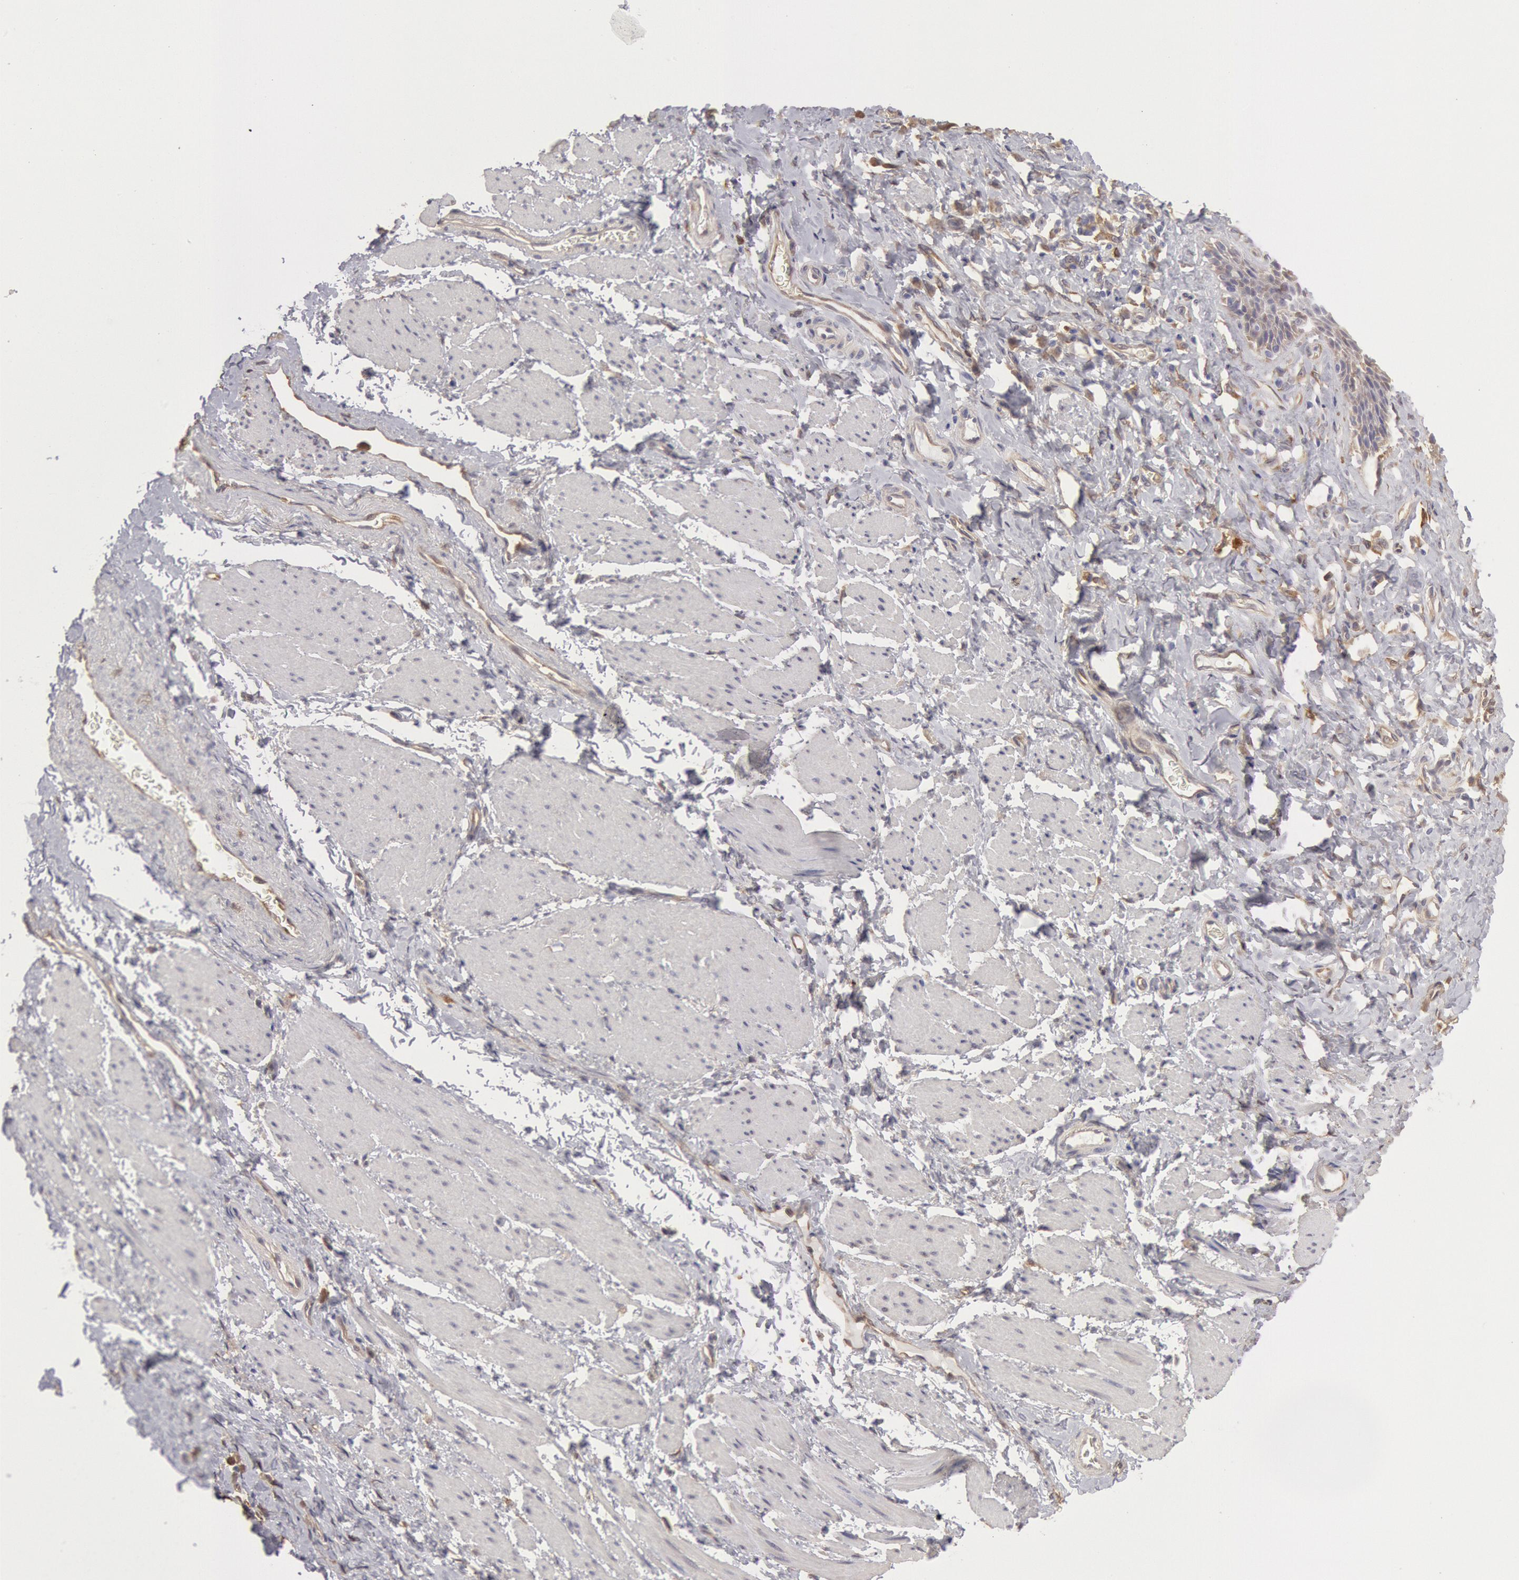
{"staining": {"intensity": "weak", "quantity": "<25%", "location": "cytoplasmic/membranous"}, "tissue": "esophagus", "cell_type": "Squamous epithelial cells", "image_type": "normal", "snomed": [{"axis": "morphology", "description": "Normal tissue, NOS"}, {"axis": "topography", "description": "Esophagus"}], "caption": "This histopathology image is of unremarkable esophagus stained with immunohistochemistry (IHC) to label a protein in brown with the nuclei are counter-stained blue. There is no positivity in squamous epithelial cells.", "gene": "CCDC50", "patient": {"sex": "female", "age": 61}}